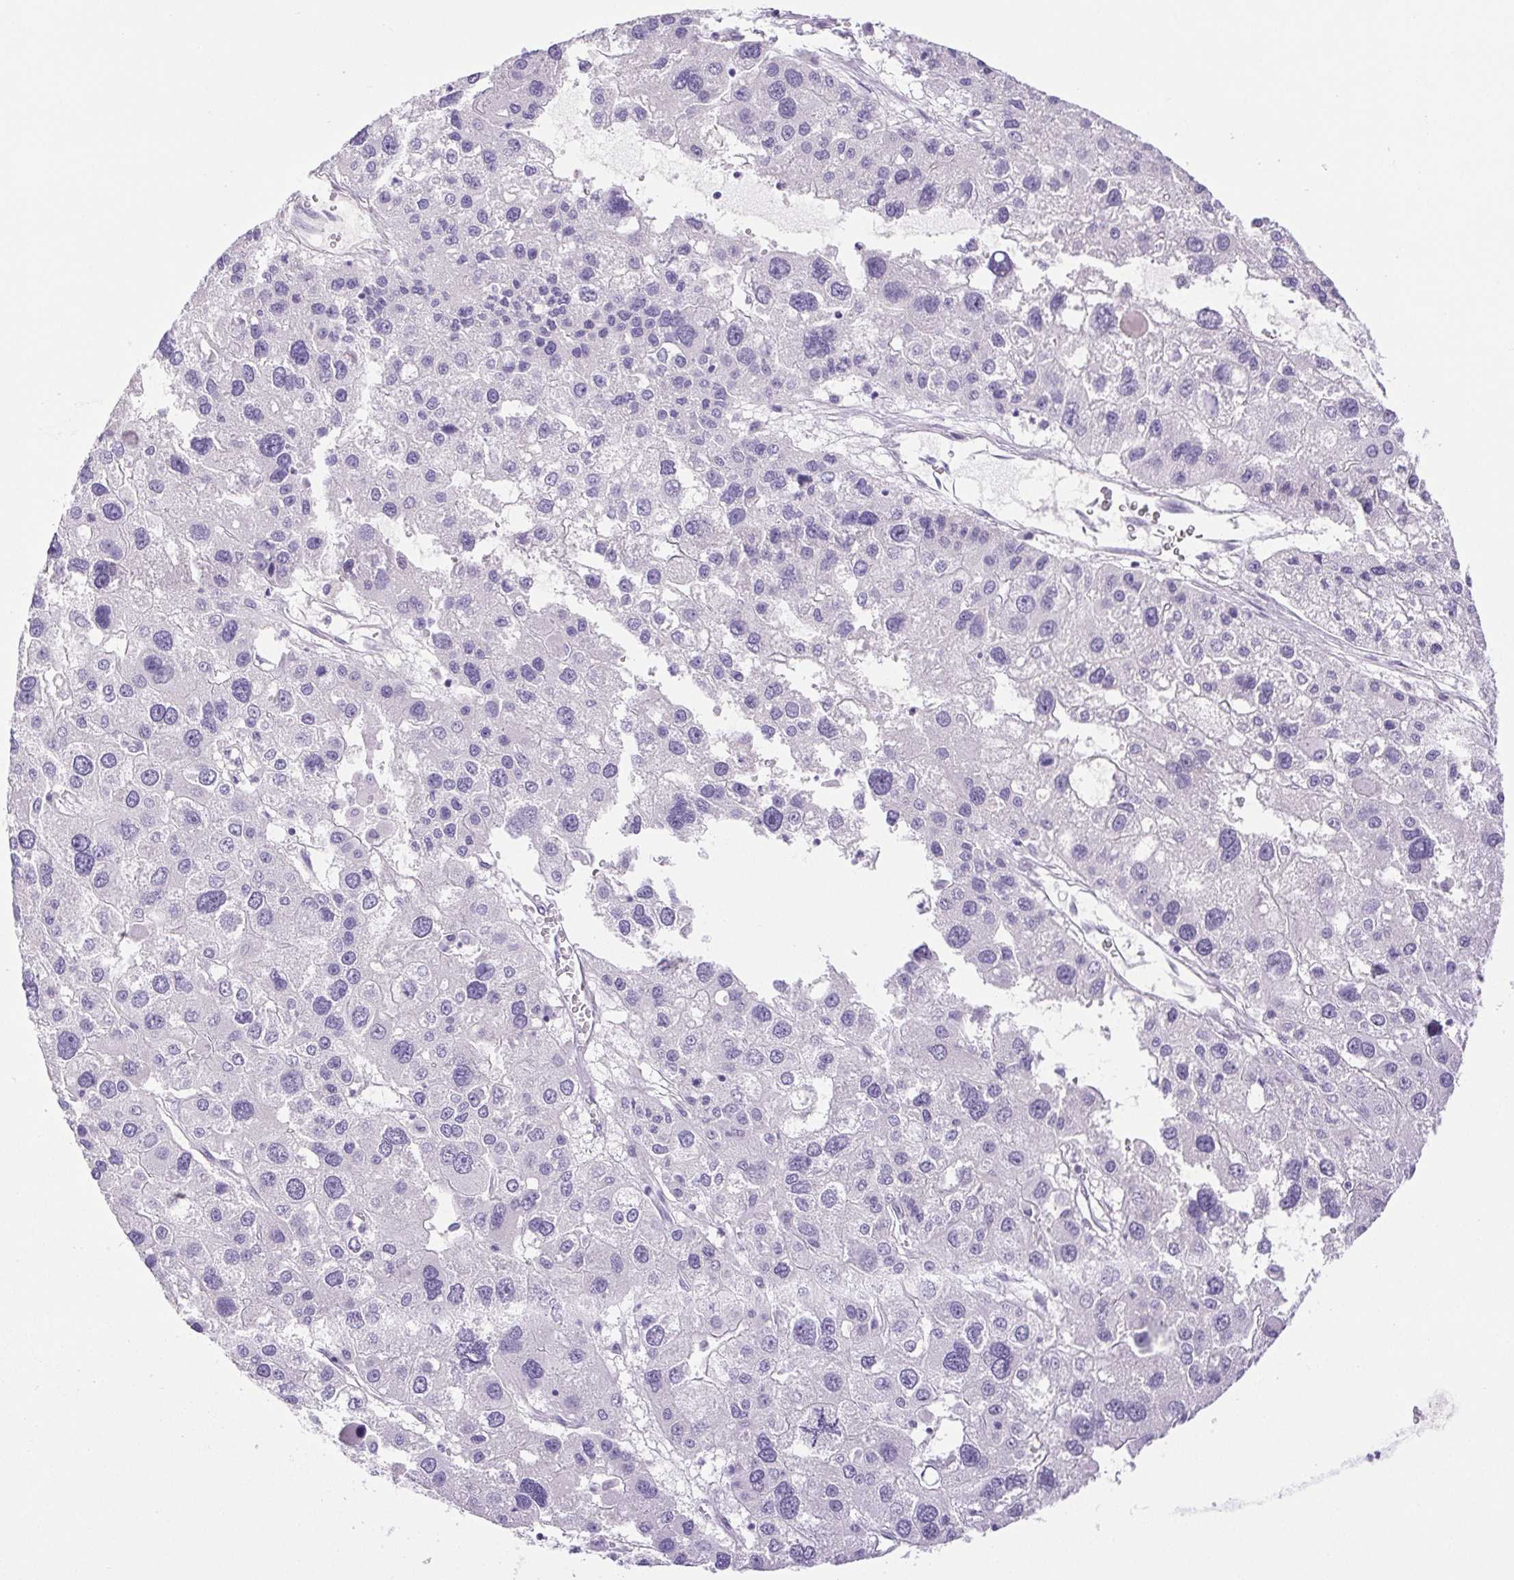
{"staining": {"intensity": "negative", "quantity": "none", "location": "none"}, "tissue": "liver cancer", "cell_type": "Tumor cells", "image_type": "cancer", "snomed": [{"axis": "morphology", "description": "Carcinoma, Hepatocellular, NOS"}, {"axis": "topography", "description": "Liver"}], "caption": "This histopathology image is of liver cancer stained with IHC to label a protein in brown with the nuclei are counter-stained blue. There is no expression in tumor cells.", "gene": "PAPPA2", "patient": {"sex": "male", "age": 73}}